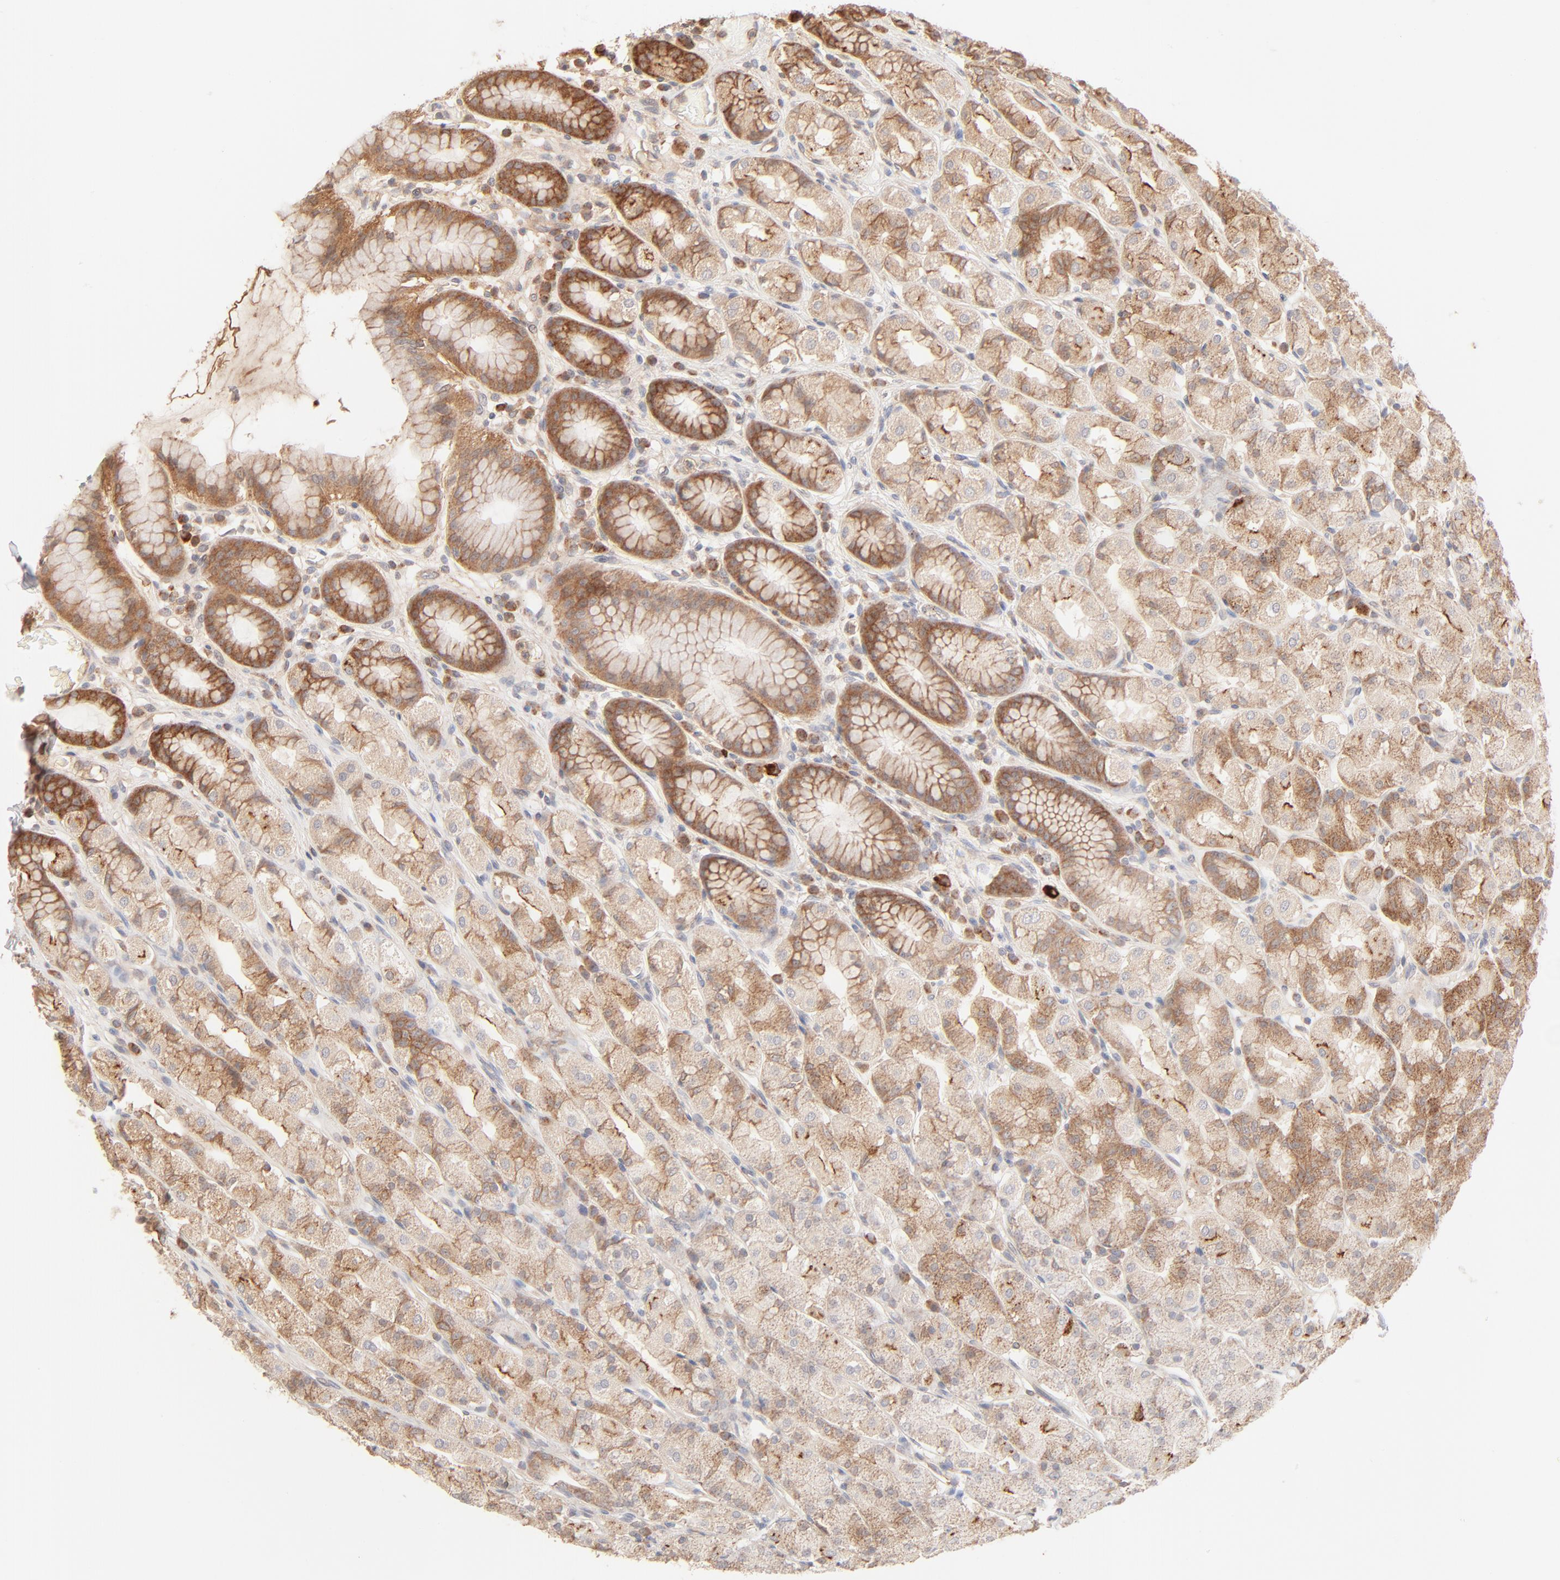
{"staining": {"intensity": "moderate", "quantity": ">75%", "location": "cytoplasmic/membranous"}, "tissue": "stomach", "cell_type": "Glandular cells", "image_type": "normal", "snomed": [{"axis": "morphology", "description": "Normal tissue, NOS"}, {"axis": "topography", "description": "Stomach, upper"}], "caption": "Immunohistochemistry micrograph of normal stomach: stomach stained using immunohistochemistry shows medium levels of moderate protein expression localized specifically in the cytoplasmic/membranous of glandular cells, appearing as a cytoplasmic/membranous brown color.", "gene": "CSPG4", "patient": {"sex": "male", "age": 68}}